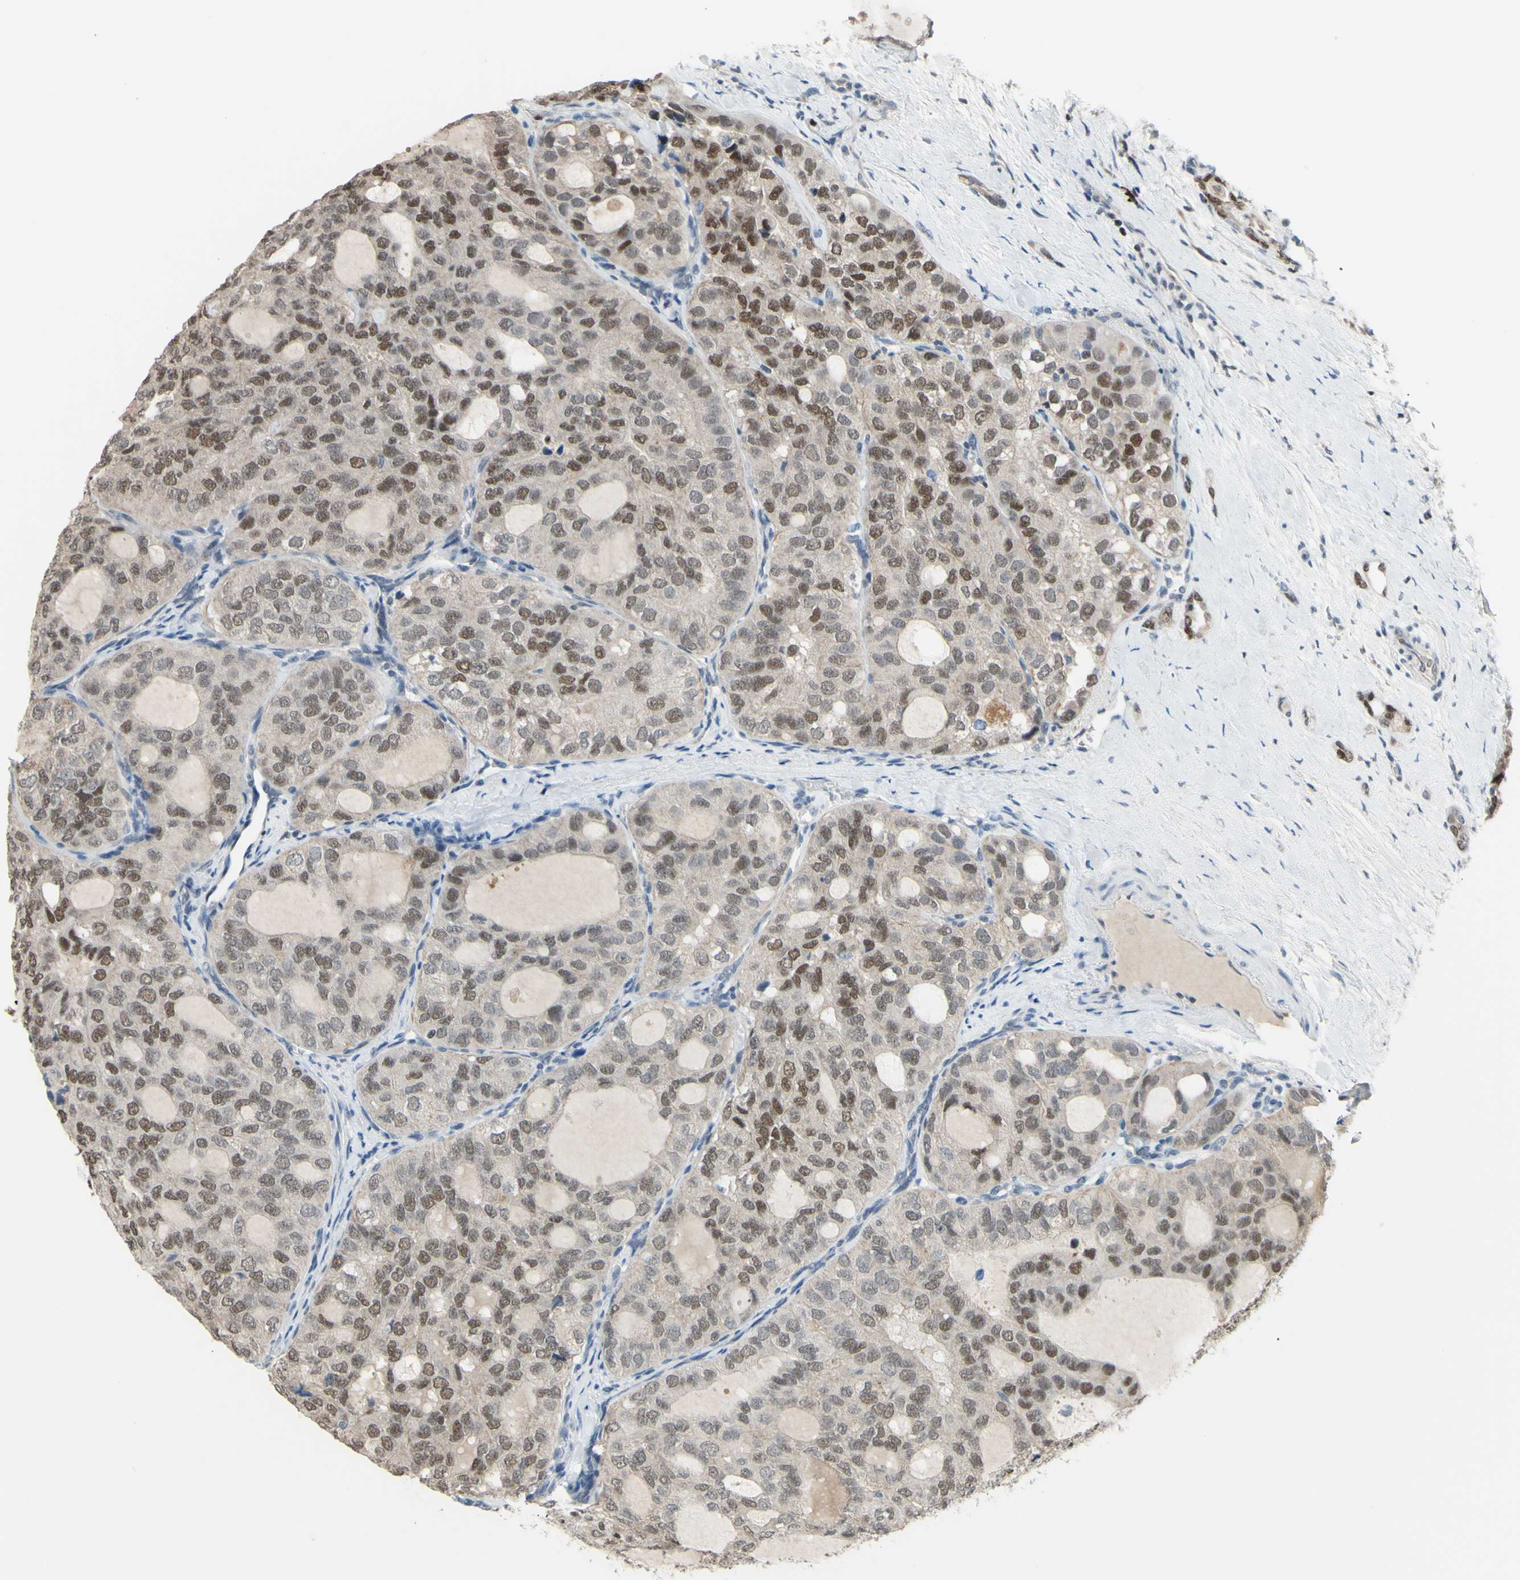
{"staining": {"intensity": "weak", "quantity": ">75%", "location": "cytoplasmic/membranous,nuclear"}, "tissue": "thyroid cancer", "cell_type": "Tumor cells", "image_type": "cancer", "snomed": [{"axis": "morphology", "description": "Follicular adenoma carcinoma, NOS"}, {"axis": "topography", "description": "Thyroid gland"}], "caption": "This is an image of immunohistochemistry staining of thyroid follicular adenoma carcinoma, which shows weak positivity in the cytoplasmic/membranous and nuclear of tumor cells.", "gene": "SP4", "patient": {"sex": "male", "age": 75}}